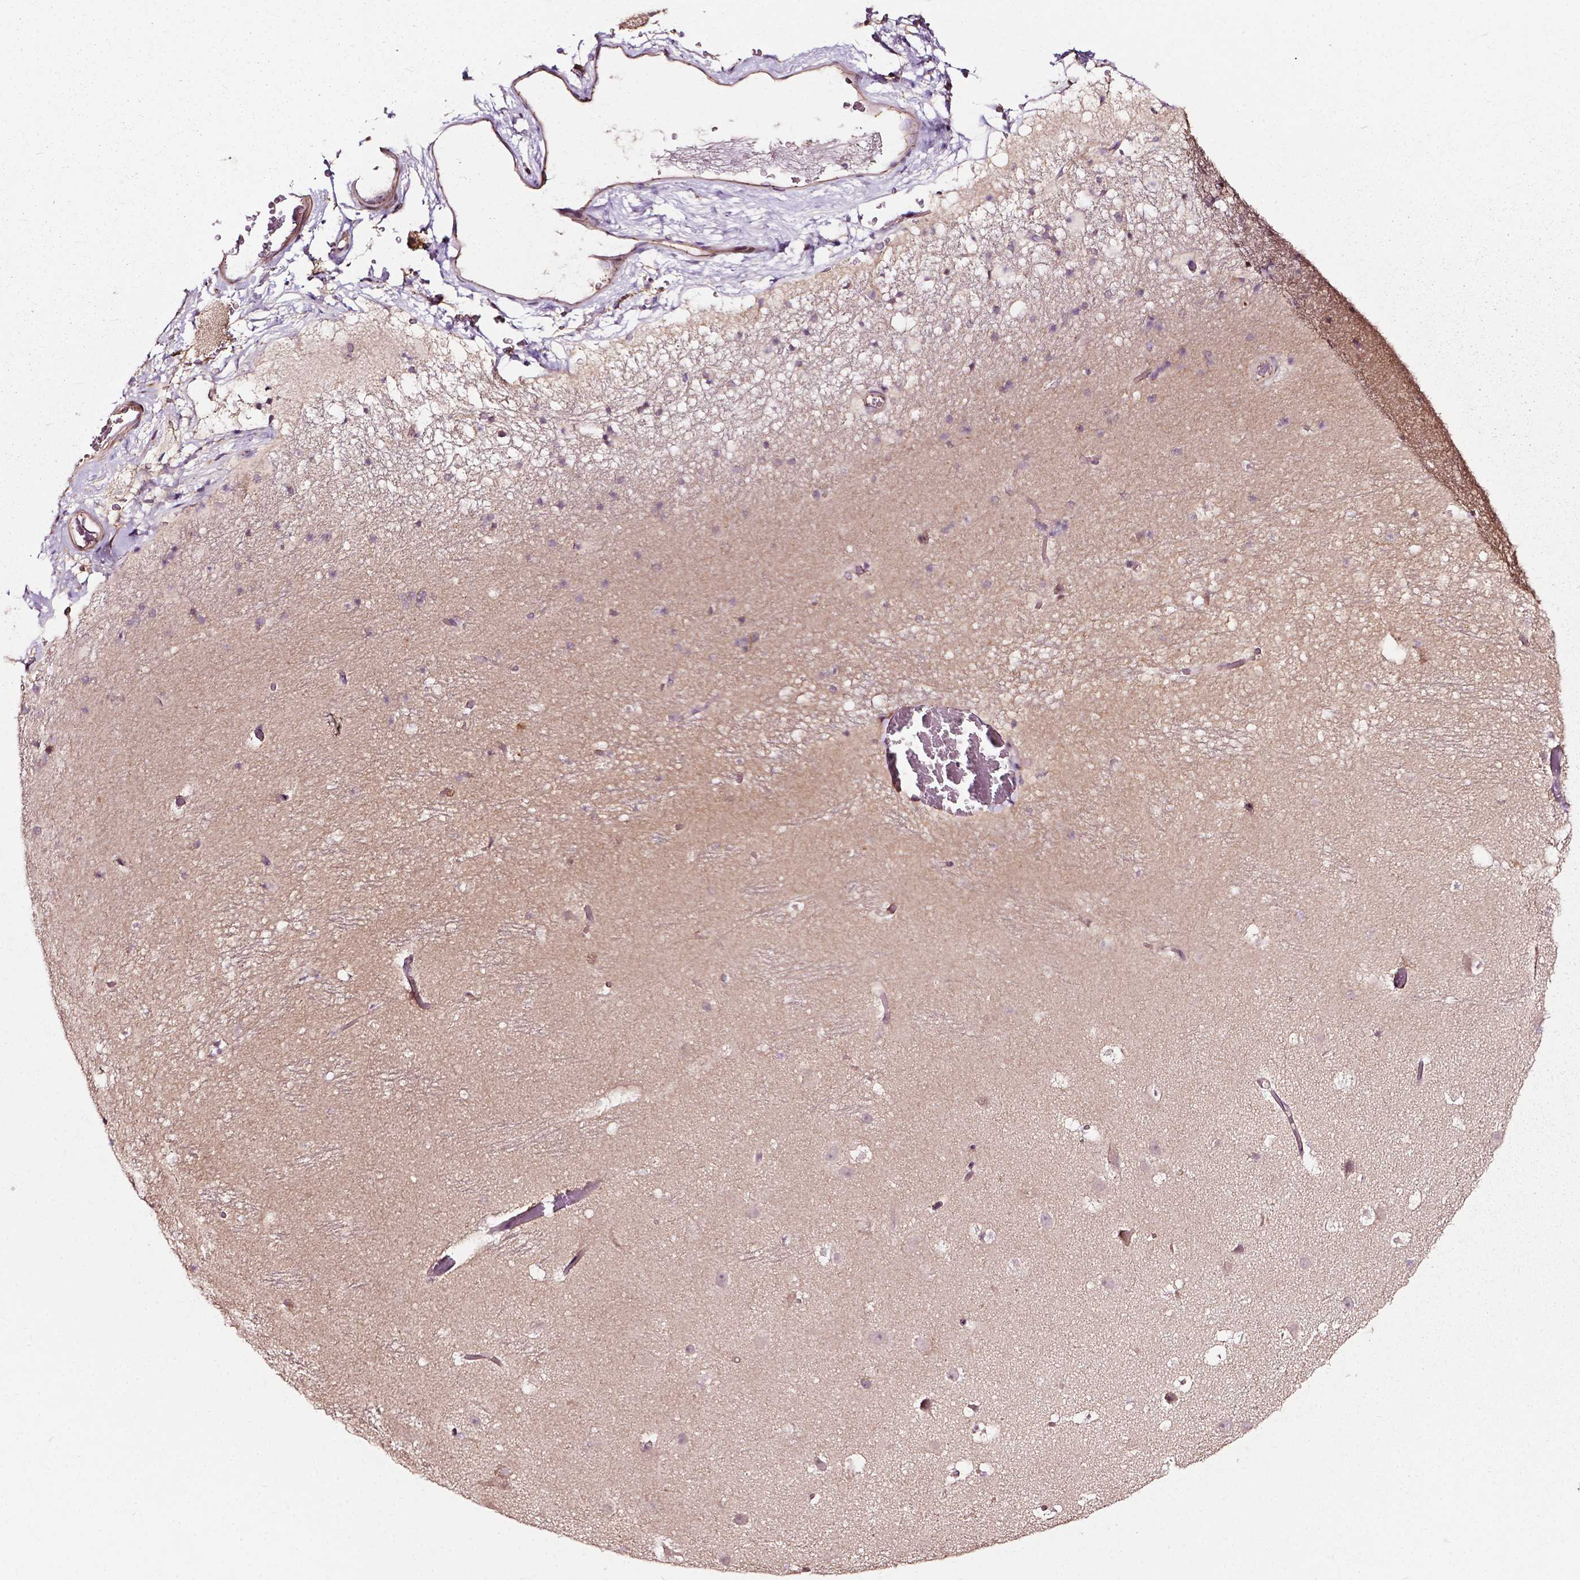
{"staining": {"intensity": "negative", "quantity": "none", "location": "none"}, "tissue": "hippocampus", "cell_type": "Glial cells", "image_type": "normal", "snomed": [{"axis": "morphology", "description": "Normal tissue, NOS"}, {"axis": "topography", "description": "Hippocampus"}], "caption": "Immunohistochemical staining of normal hippocampus demonstrates no significant positivity in glial cells.", "gene": "ATG16L1", "patient": {"sex": "male", "age": 26}}